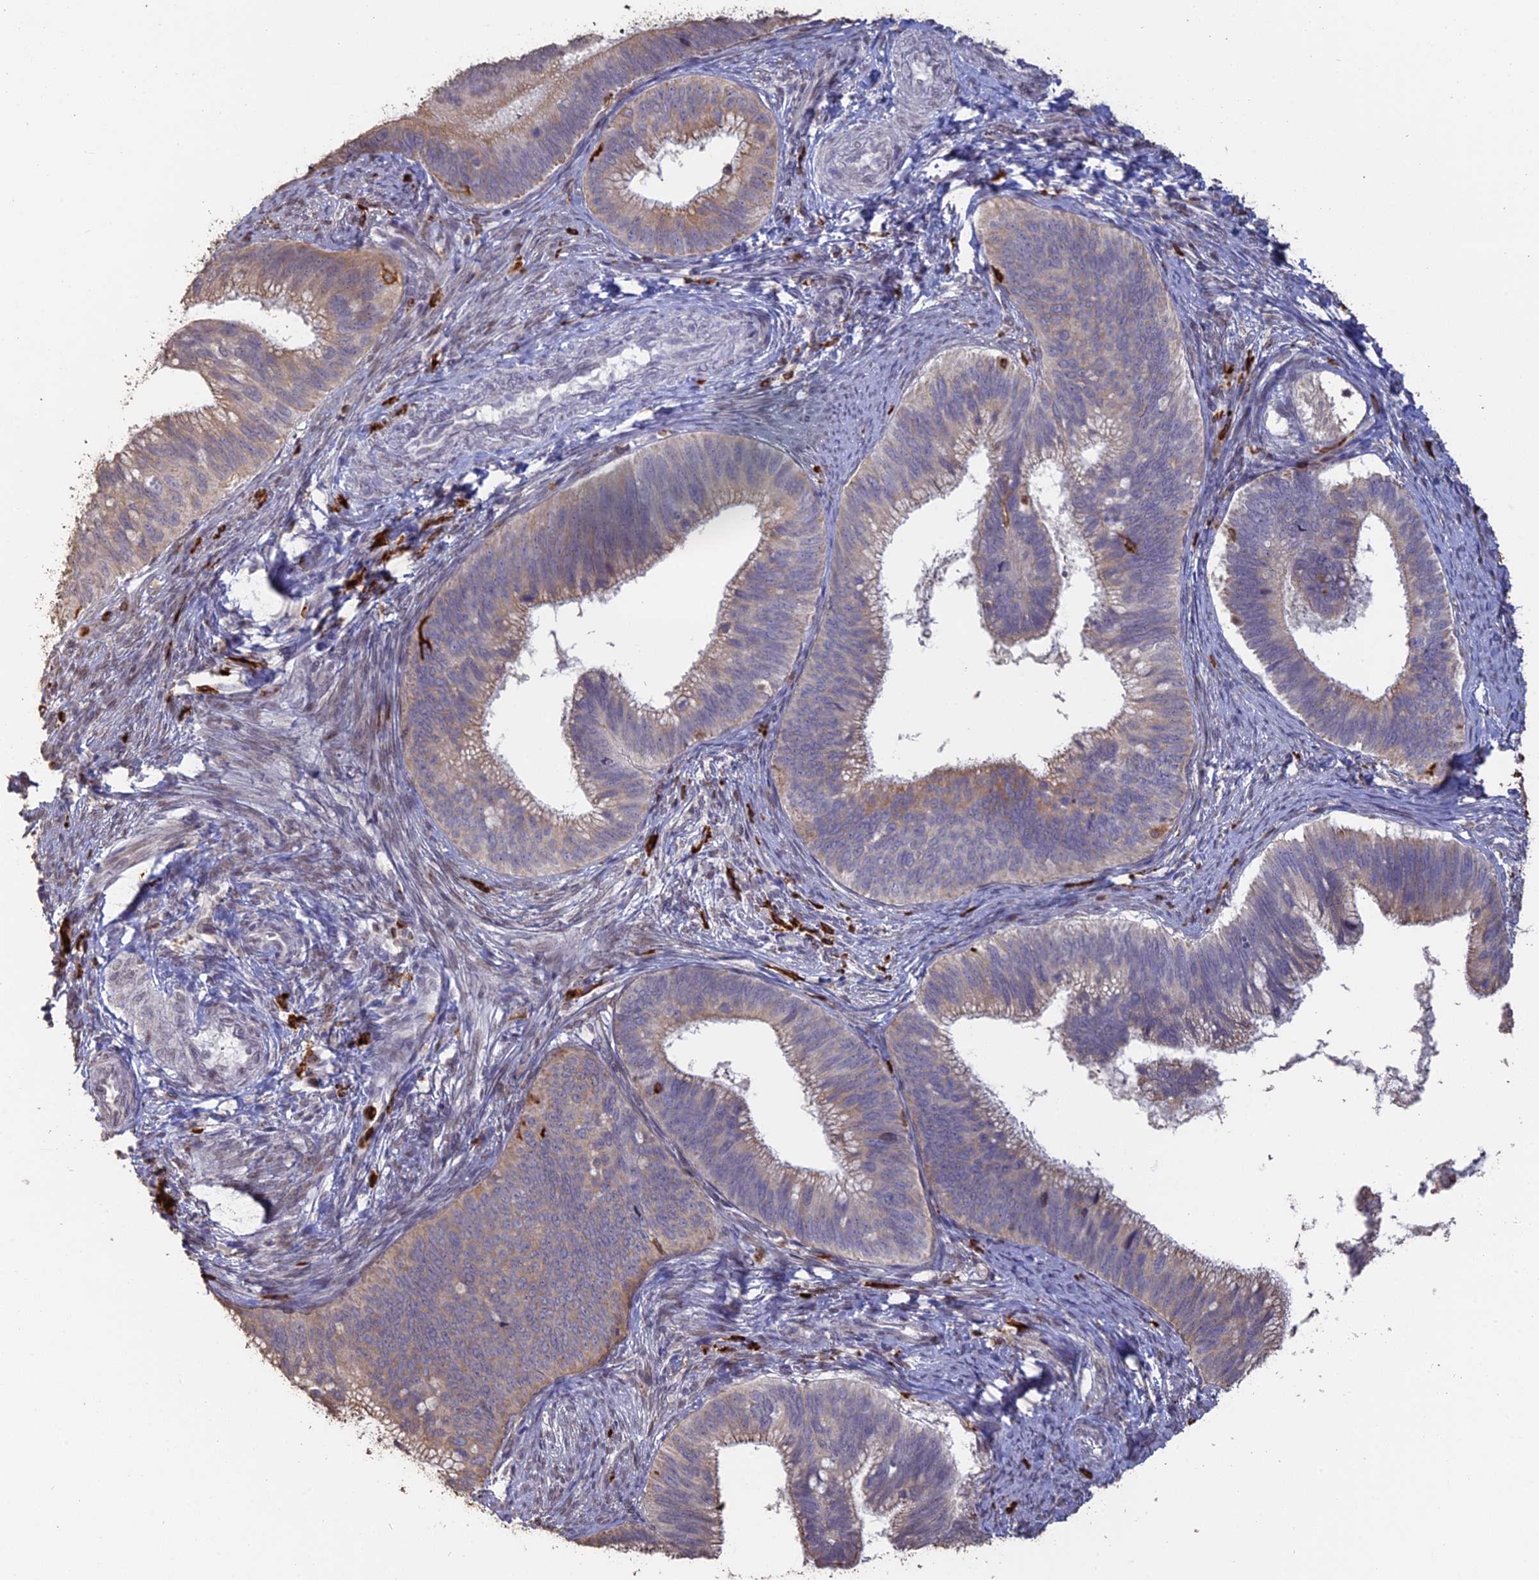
{"staining": {"intensity": "weak", "quantity": "<25%", "location": "cytoplasmic/membranous"}, "tissue": "cervical cancer", "cell_type": "Tumor cells", "image_type": "cancer", "snomed": [{"axis": "morphology", "description": "Adenocarcinoma, NOS"}, {"axis": "topography", "description": "Cervix"}], "caption": "An IHC photomicrograph of cervical cancer is shown. There is no staining in tumor cells of cervical cancer.", "gene": "APOBR", "patient": {"sex": "female", "age": 42}}